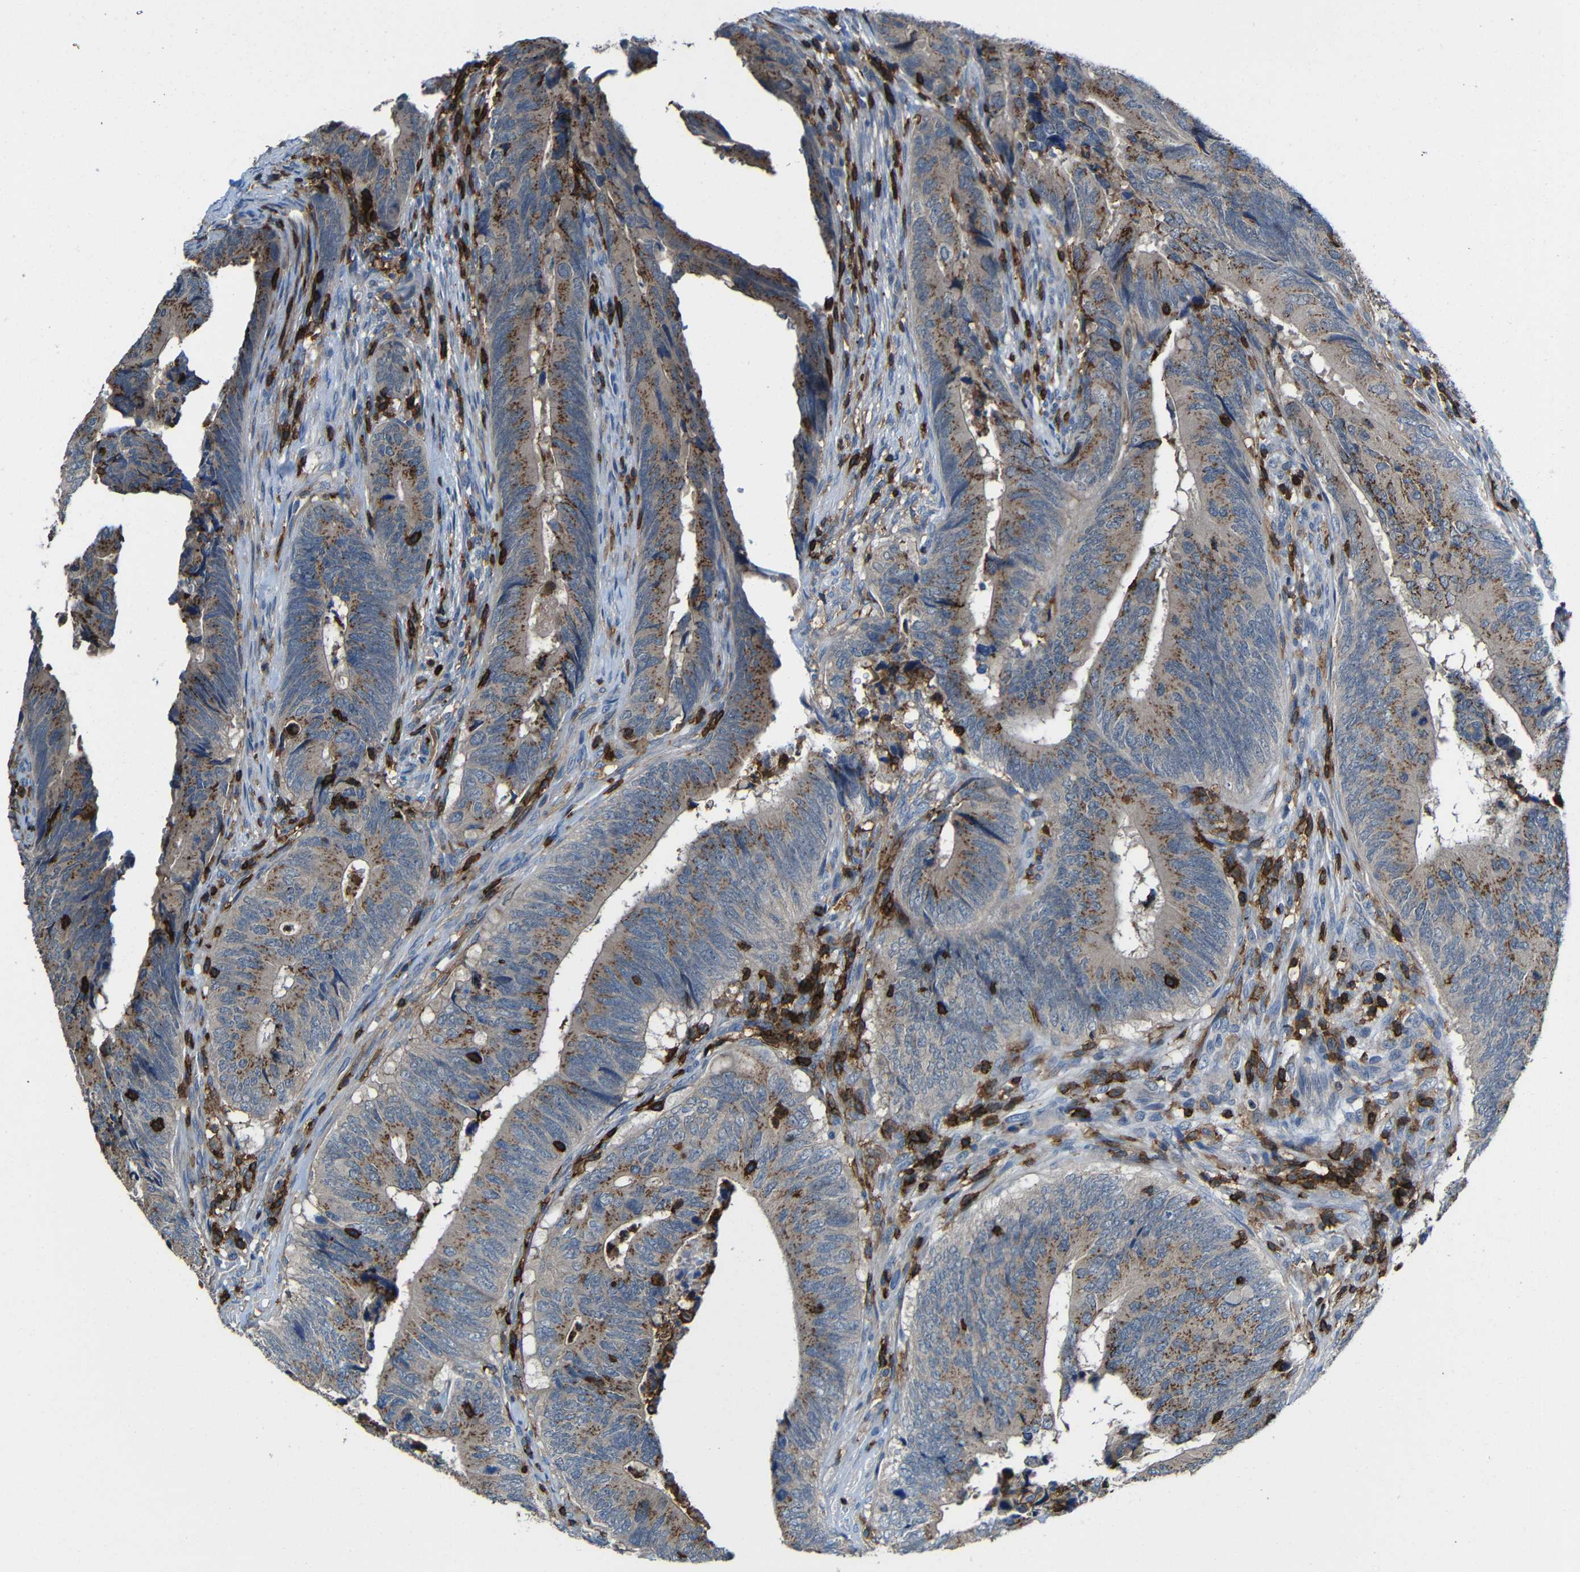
{"staining": {"intensity": "moderate", "quantity": ">75%", "location": "cytoplasmic/membranous"}, "tissue": "colorectal cancer", "cell_type": "Tumor cells", "image_type": "cancer", "snomed": [{"axis": "morphology", "description": "Normal tissue, NOS"}, {"axis": "morphology", "description": "Adenocarcinoma, NOS"}, {"axis": "topography", "description": "Colon"}], "caption": "Immunohistochemical staining of human colorectal adenocarcinoma shows medium levels of moderate cytoplasmic/membranous expression in about >75% of tumor cells.", "gene": "P2RY12", "patient": {"sex": "male", "age": 56}}